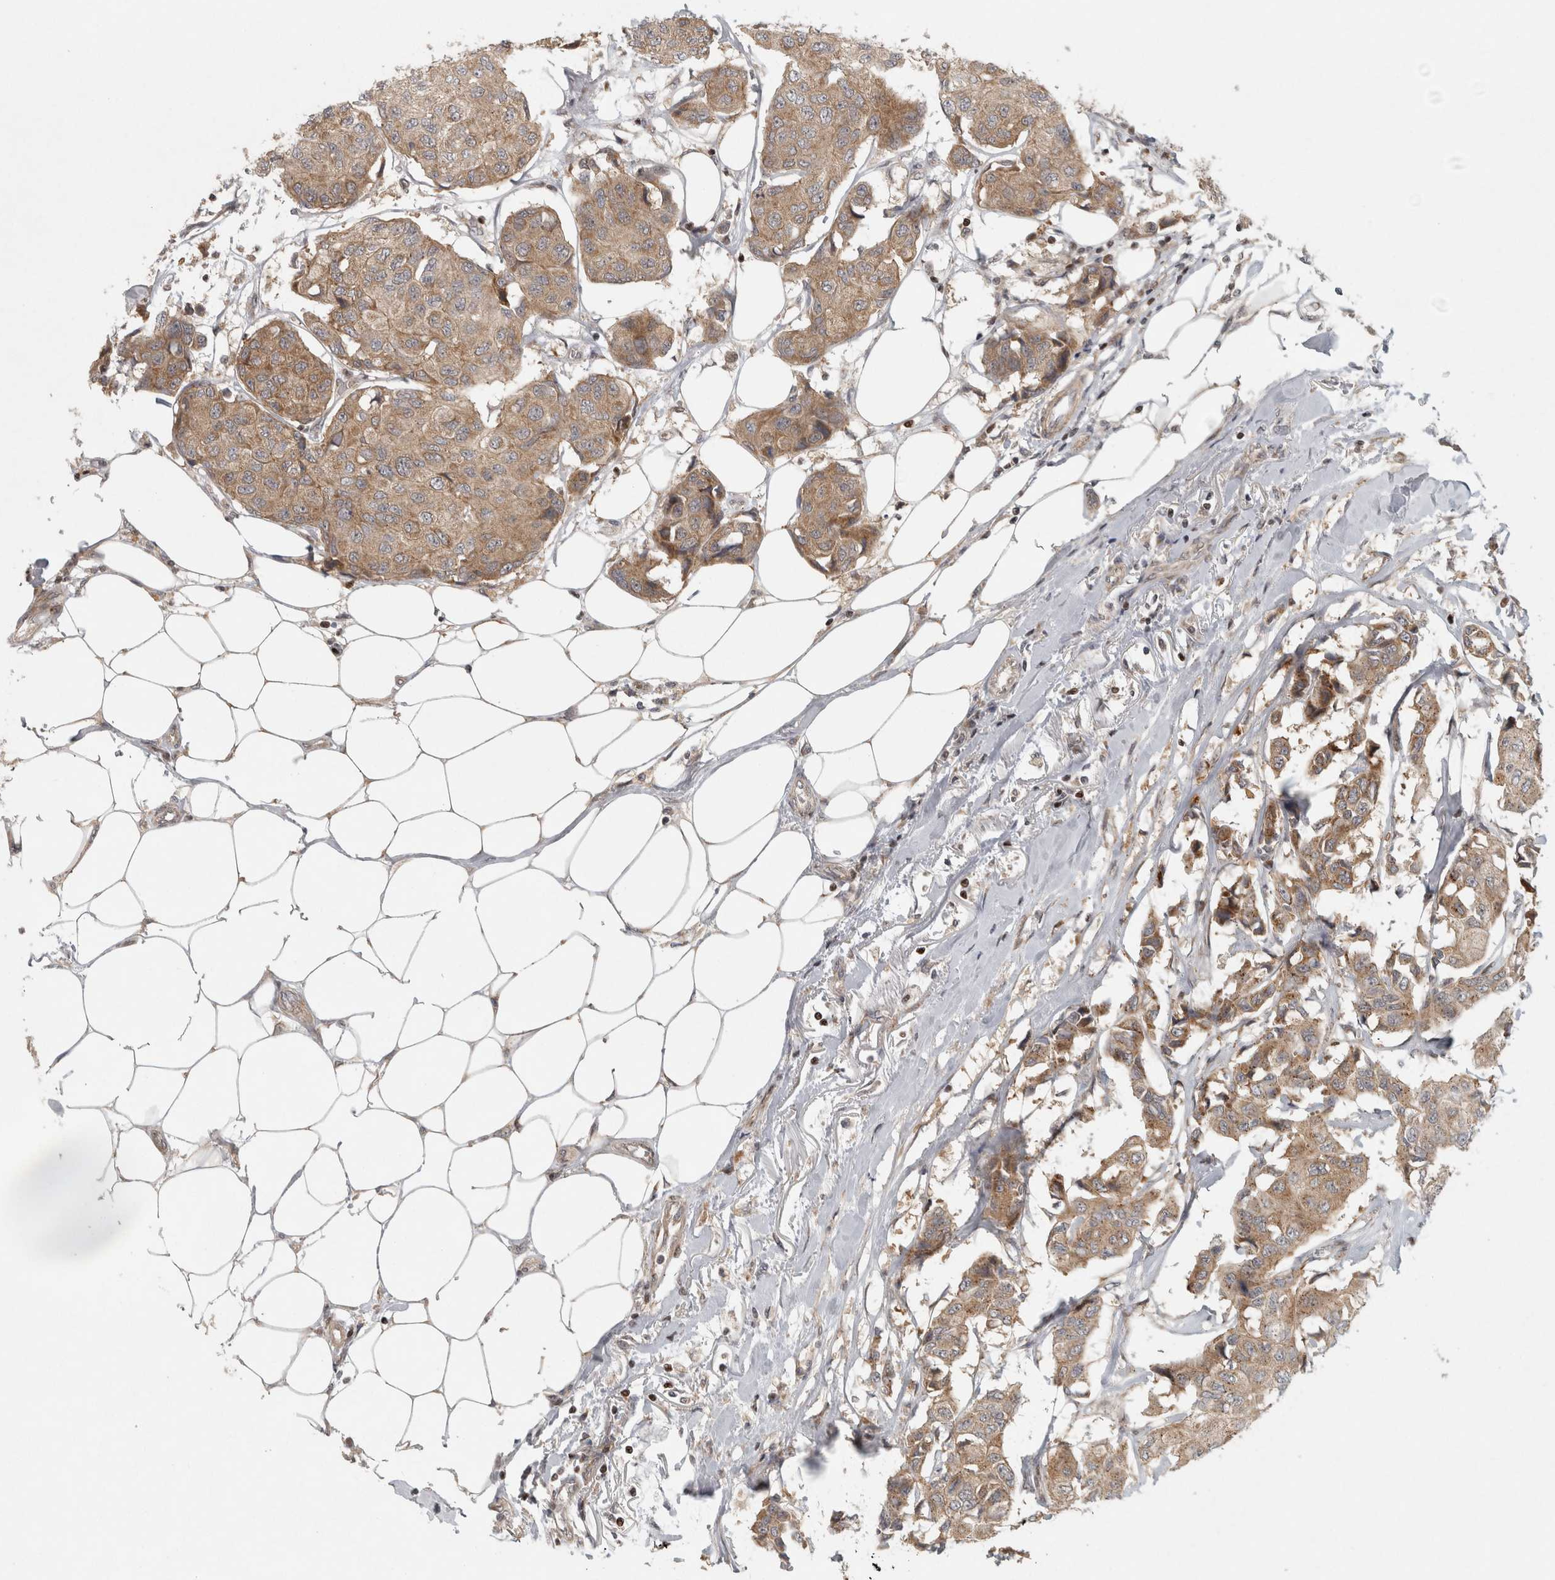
{"staining": {"intensity": "weak", "quantity": ">75%", "location": "cytoplasmic/membranous"}, "tissue": "breast cancer", "cell_type": "Tumor cells", "image_type": "cancer", "snomed": [{"axis": "morphology", "description": "Duct carcinoma"}, {"axis": "topography", "description": "Breast"}], "caption": "Protein staining reveals weak cytoplasmic/membranous staining in approximately >75% of tumor cells in breast cancer. (DAB = brown stain, brightfield microscopy at high magnification).", "gene": "KDM8", "patient": {"sex": "female", "age": 80}}